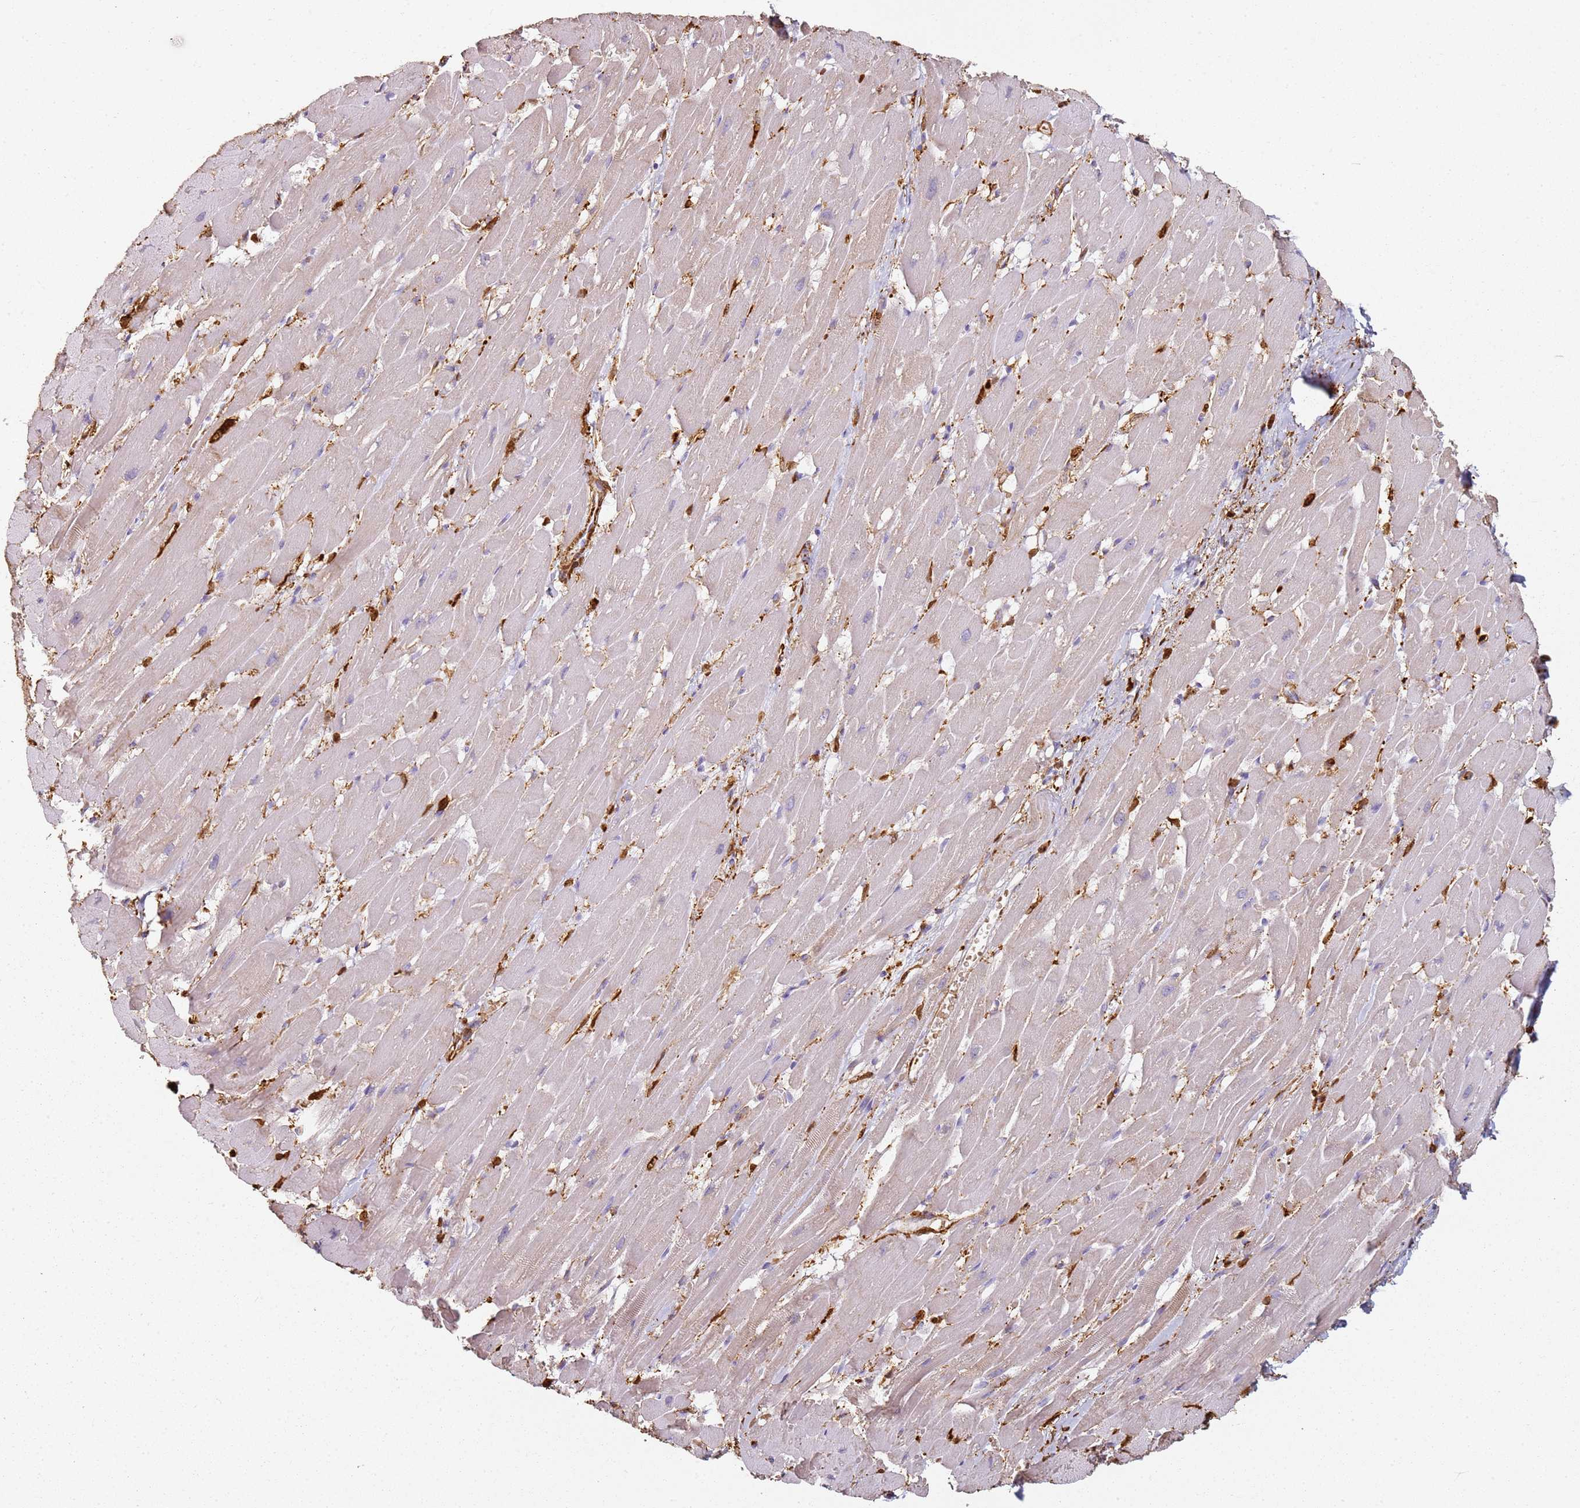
{"staining": {"intensity": "strong", "quantity": "<25%", "location": "nuclear"}, "tissue": "heart muscle", "cell_type": "Cardiomyocytes", "image_type": "normal", "snomed": [{"axis": "morphology", "description": "Normal tissue, NOS"}, {"axis": "topography", "description": "Heart"}], "caption": "This histopathology image exhibits immunohistochemistry staining of unremarkable human heart muscle, with medium strong nuclear staining in about <25% of cardiomyocytes.", "gene": "S100A4", "patient": {"sex": "male", "age": 37}}